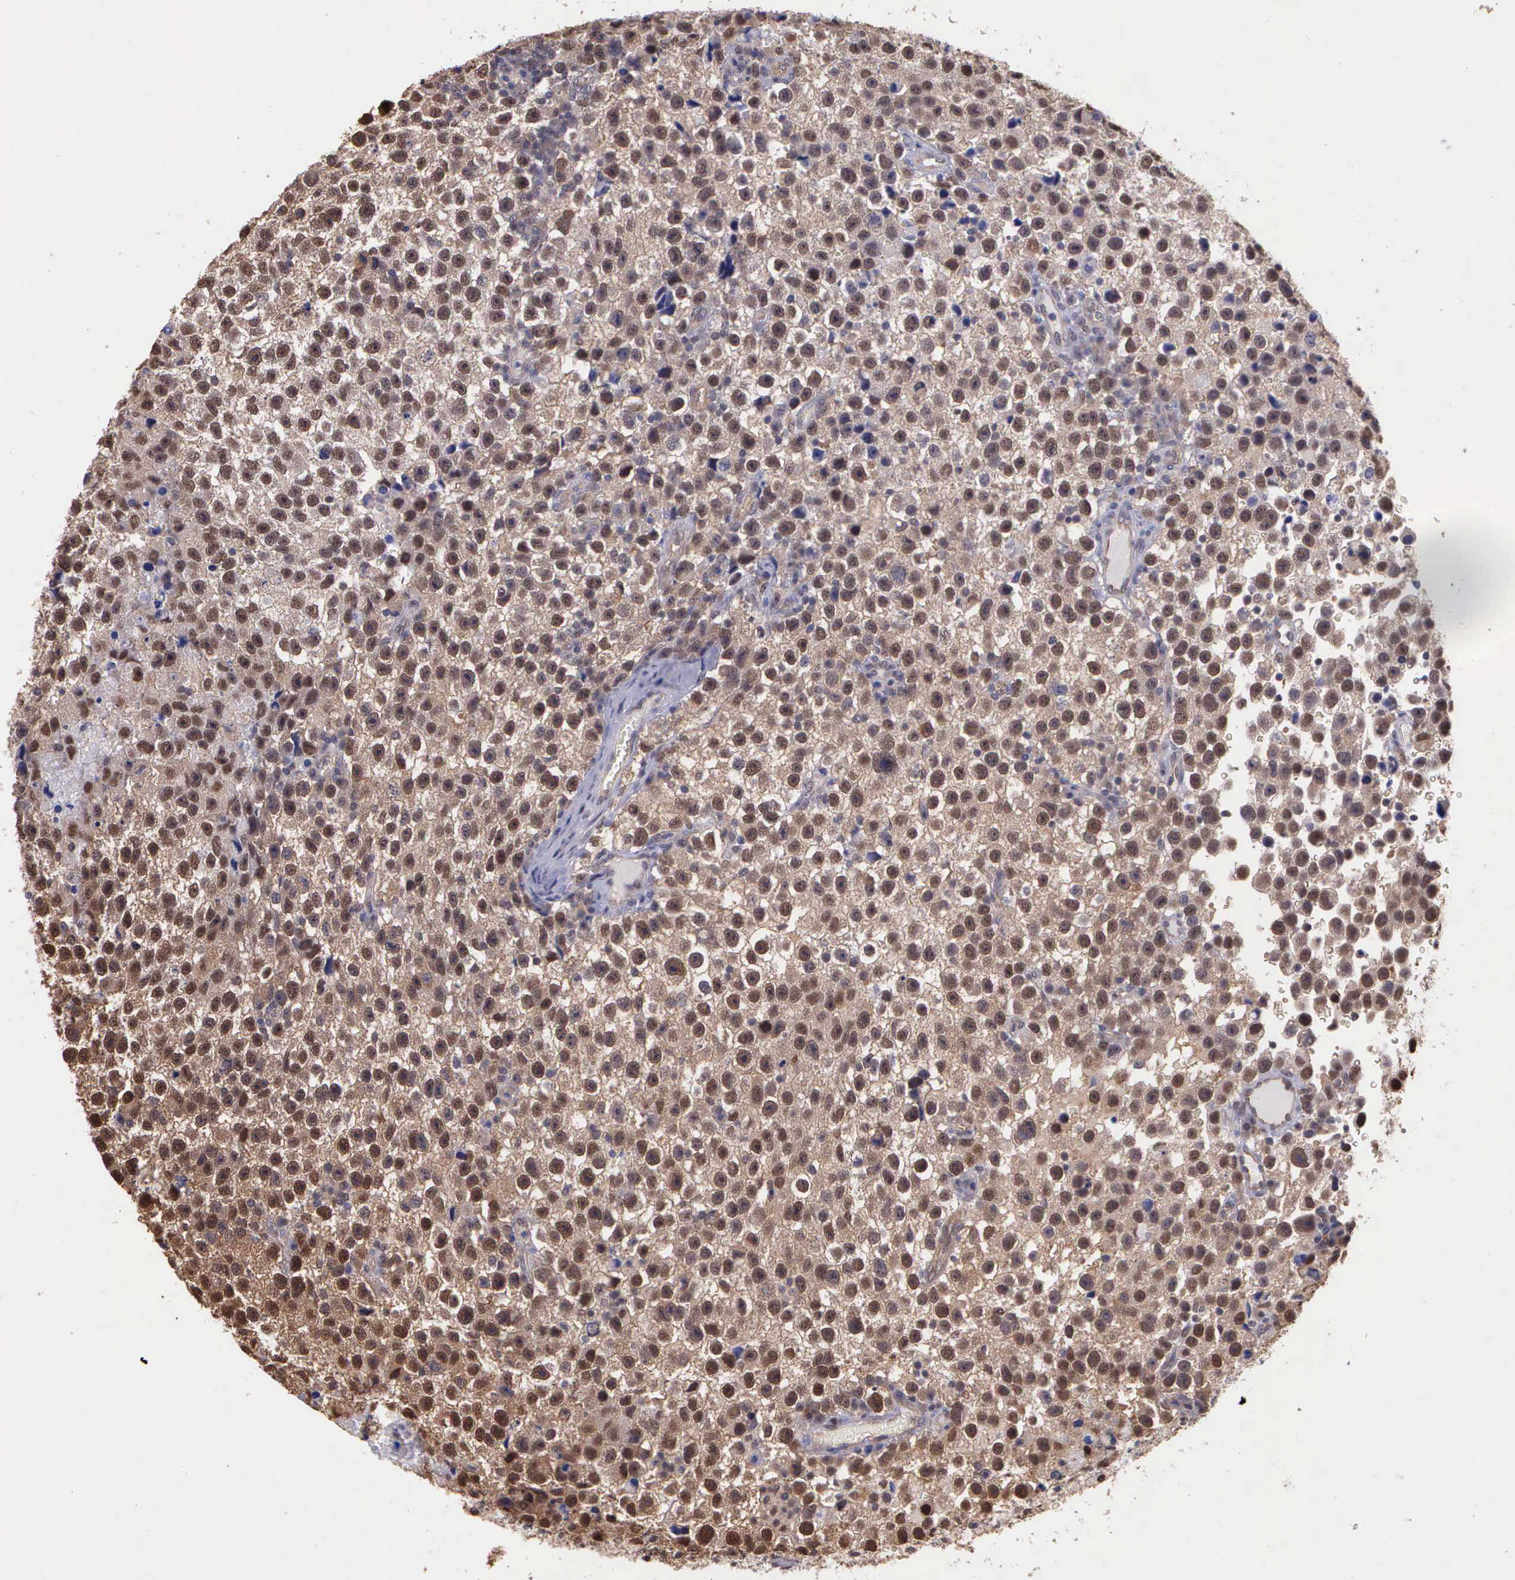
{"staining": {"intensity": "moderate", "quantity": ">75%", "location": "cytoplasmic/membranous,nuclear"}, "tissue": "testis cancer", "cell_type": "Tumor cells", "image_type": "cancer", "snomed": [{"axis": "morphology", "description": "Seminoma, NOS"}, {"axis": "topography", "description": "Testis"}], "caption": "Moderate cytoplasmic/membranous and nuclear expression for a protein is appreciated in approximately >75% of tumor cells of seminoma (testis) using immunohistochemistry (IHC).", "gene": "PSMC1", "patient": {"sex": "male", "age": 33}}